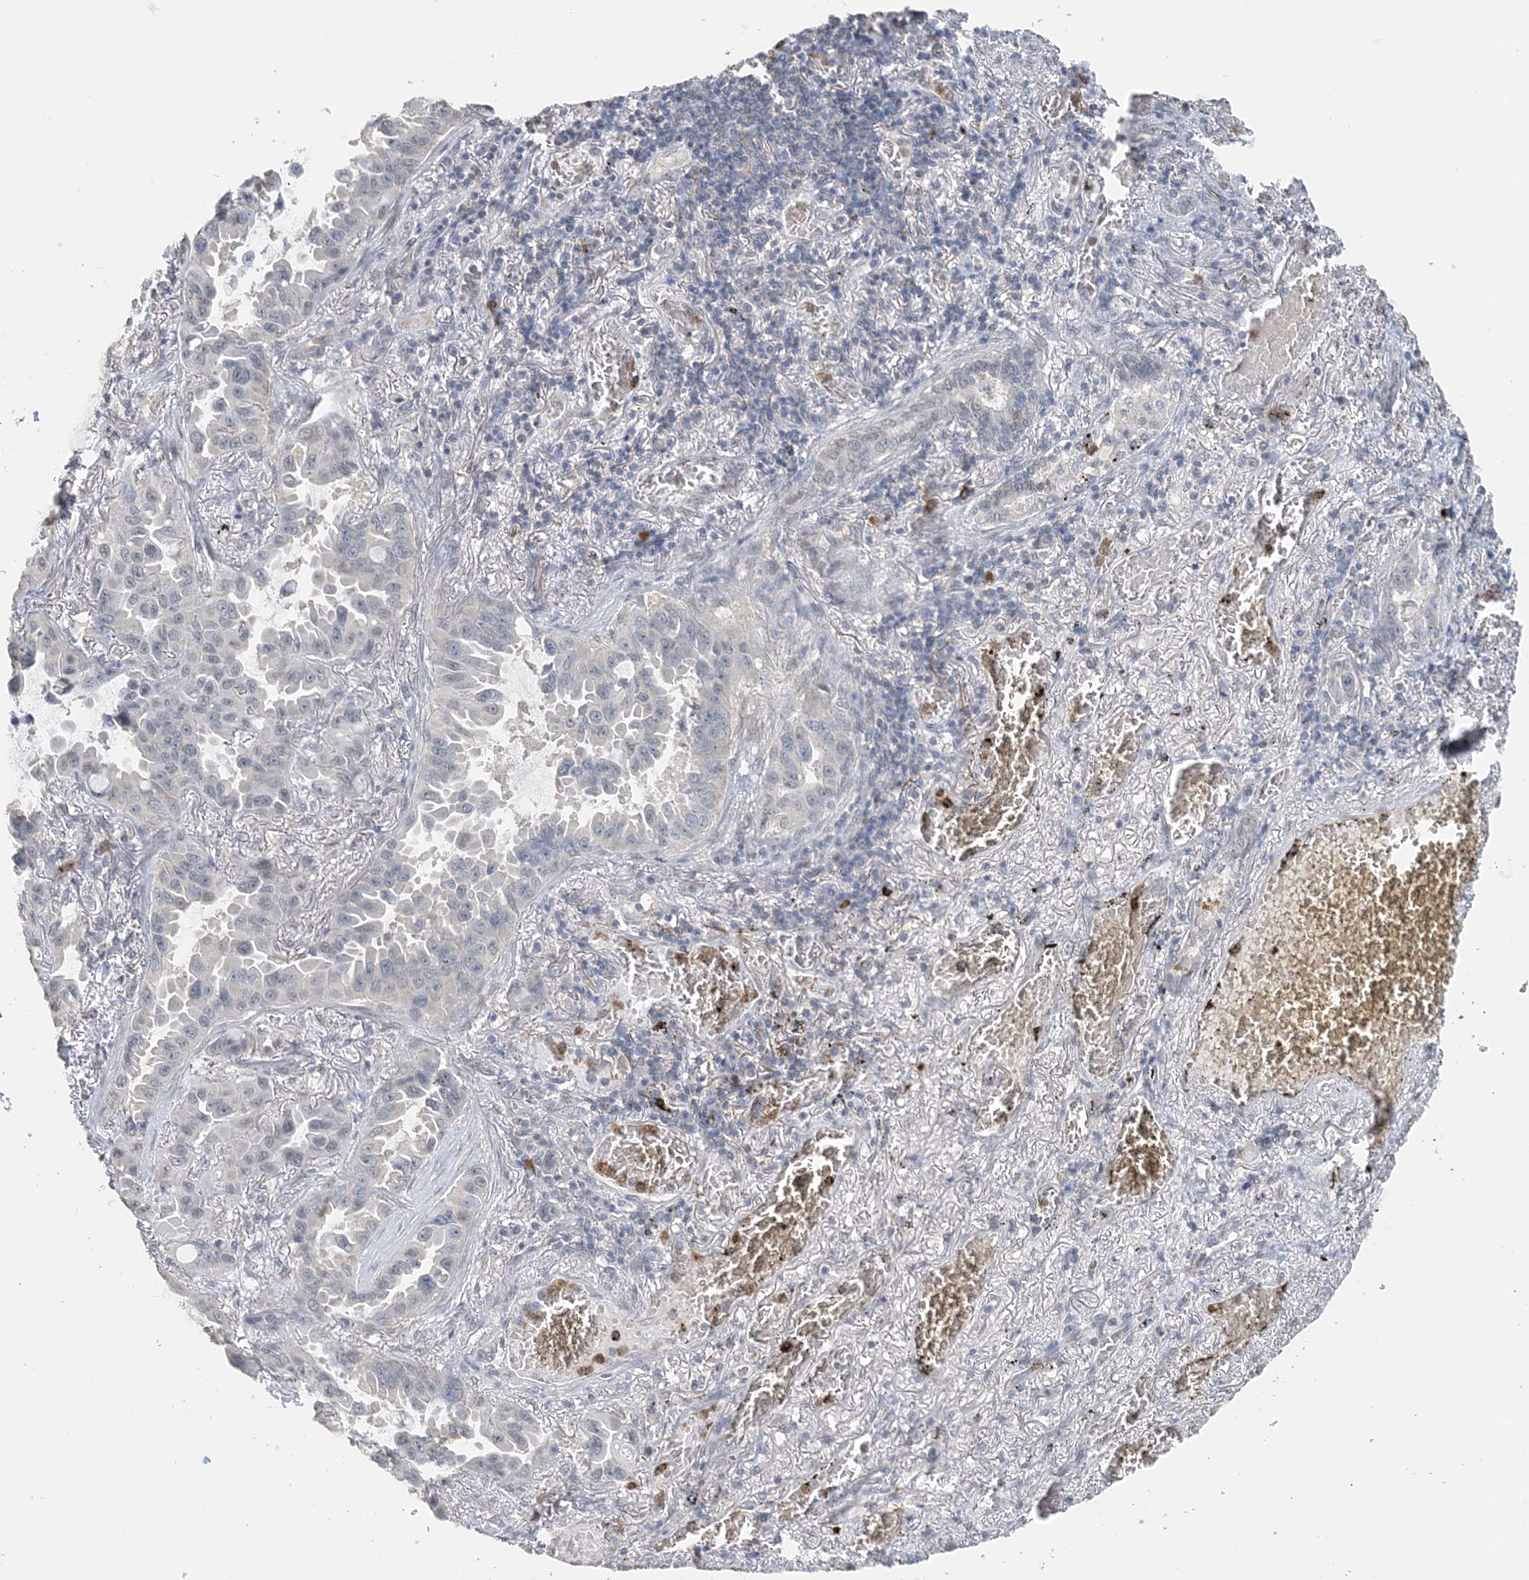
{"staining": {"intensity": "negative", "quantity": "none", "location": "none"}, "tissue": "lung cancer", "cell_type": "Tumor cells", "image_type": "cancer", "snomed": [{"axis": "morphology", "description": "Adenocarcinoma, NOS"}, {"axis": "topography", "description": "Lung"}], "caption": "A high-resolution histopathology image shows immunohistochemistry staining of lung adenocarcinoma, which exhibits no significant expression in tumor cells.", "gene": "FAM110A", "patient": {"sex": "male", "age": 64}}